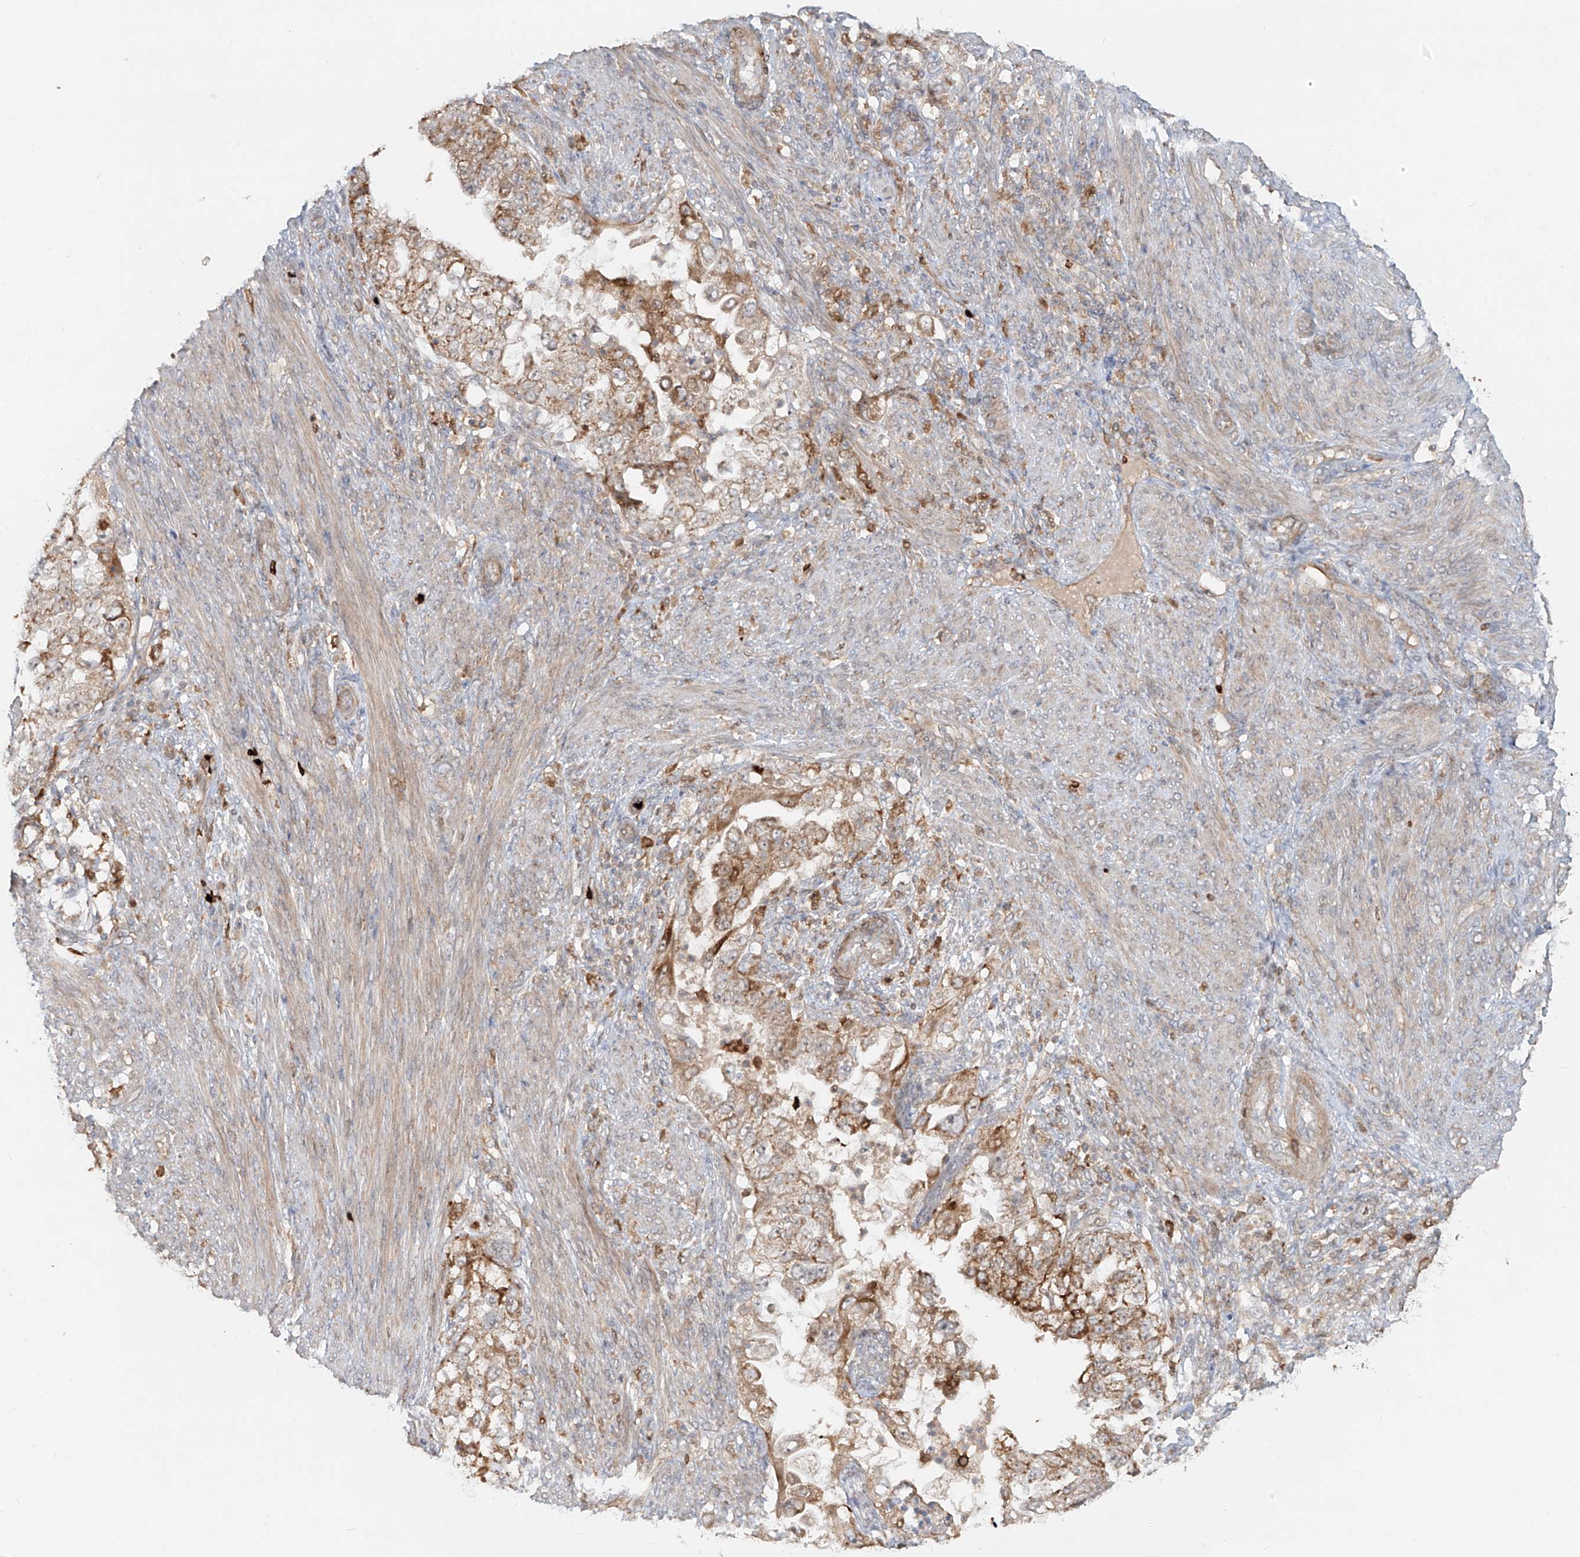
{"staining": {"intensity": "strong", "quantity": "25%-75%", "location": "cytoplasmic/membranous"}, "tissue": "endometrial cancer", "cell_type": "Tumor cells", "image_type": "cancer", "snomed": [{"axis": "morphology", "description": "Adenocarcinoma, NOS"}, {"axis": "topography", "description": "Endometrium"}], "caption": "Protein expression analysis of adenocarcinoma (endometrial) demonstrates strong cytoplasmic/membranous expression in about 25%-75% of tumor cells.", "gene": "FGD2", "patient": {"sex": "female", "age": 85}}